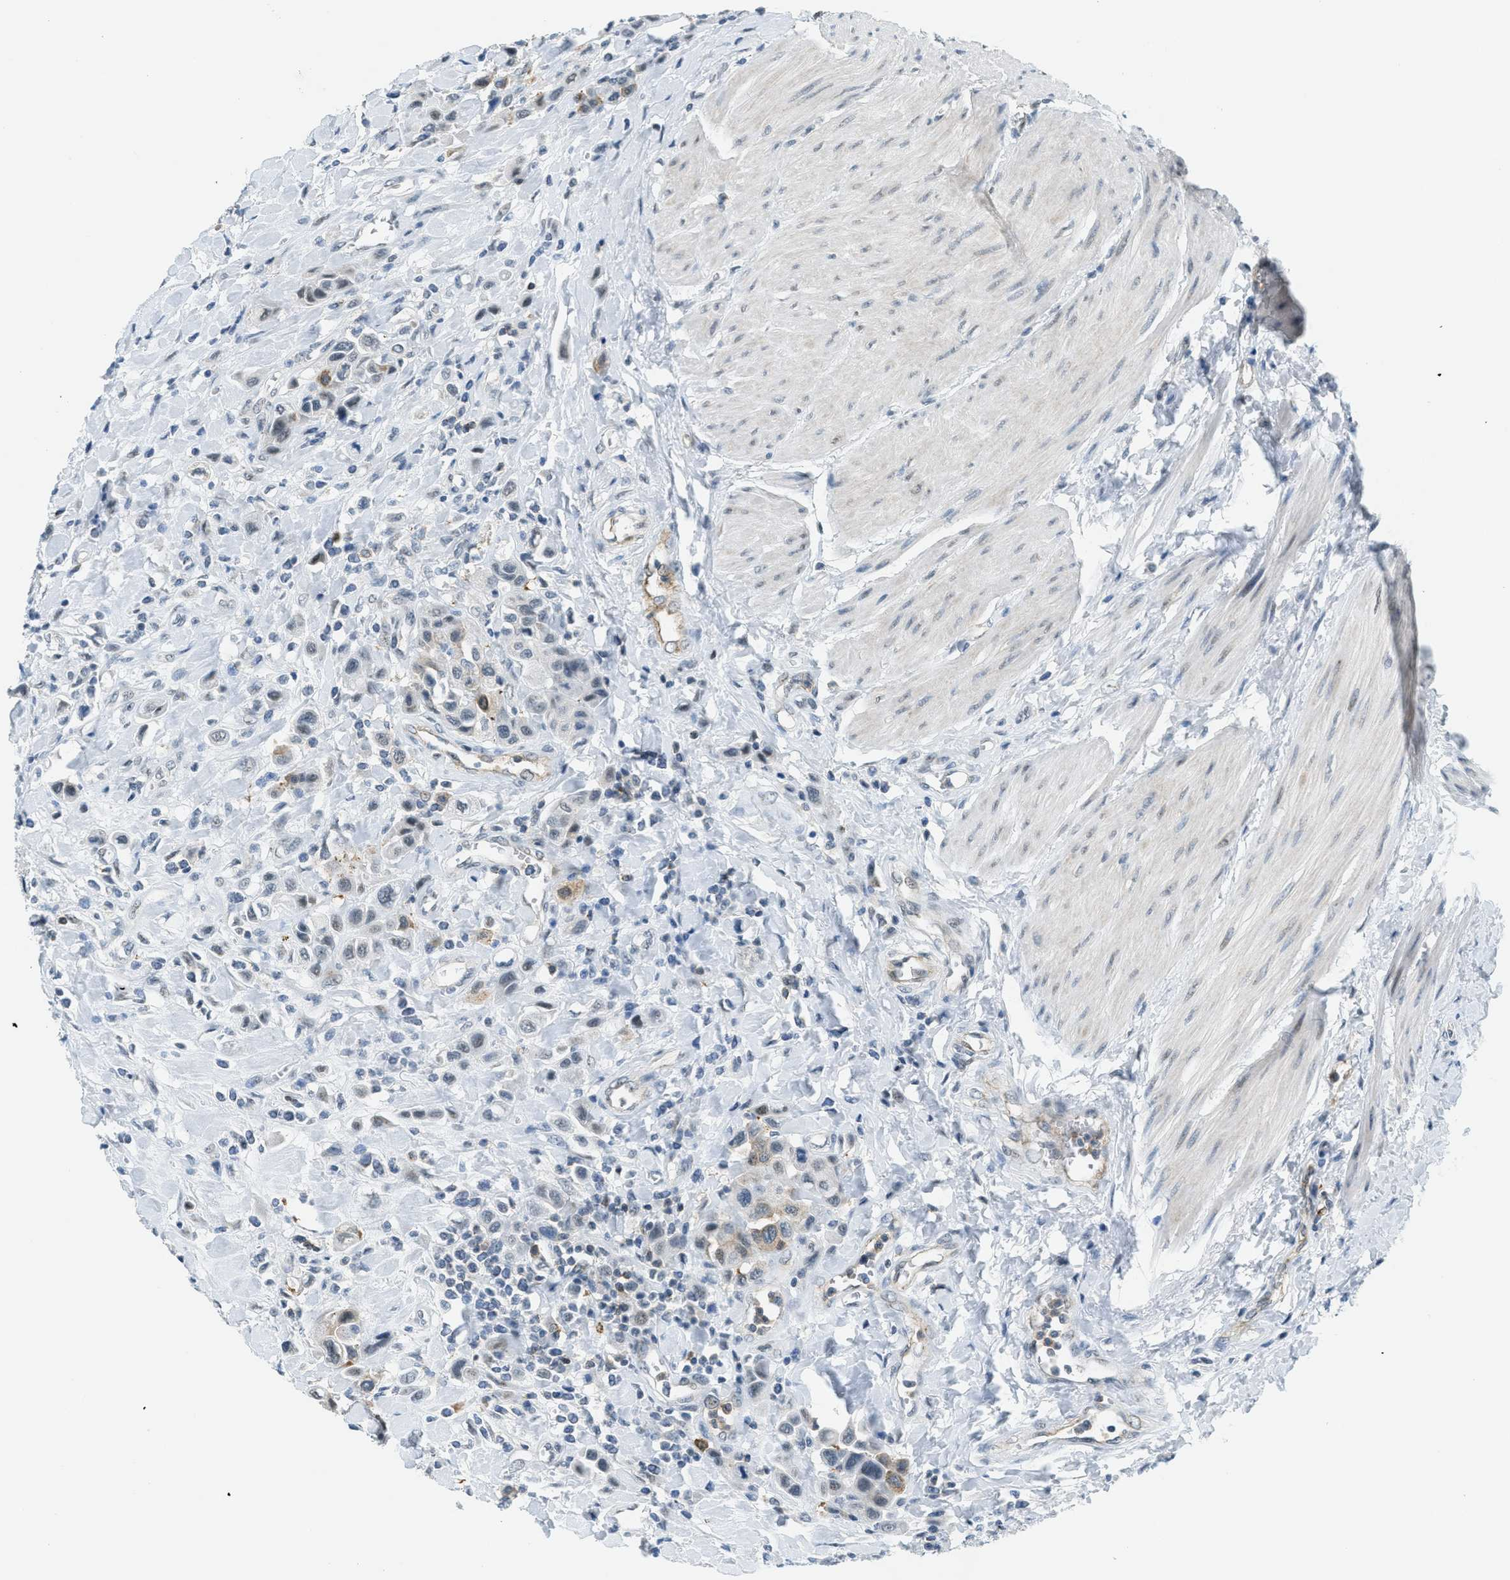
{"staining": {"intensity": "weak", "quantity": "<25%", "location": "cytoplasmic/membranous"}, "tissue": "urothelial cancer", "cell_type": "Tumor cells", "image_type": "cancer", "snomed": [{"axis": "morphology", "description": "Urothelial carcinoma, High grade"}, {"axis": "topography", "description": "Urinary bladder"}], "caption": "Urothelial cancer was stained to show a protein in brown. There is no significant staining in tumor cells.", "gene": "FYN", "patient": {"sex": "male", "age": 50}}